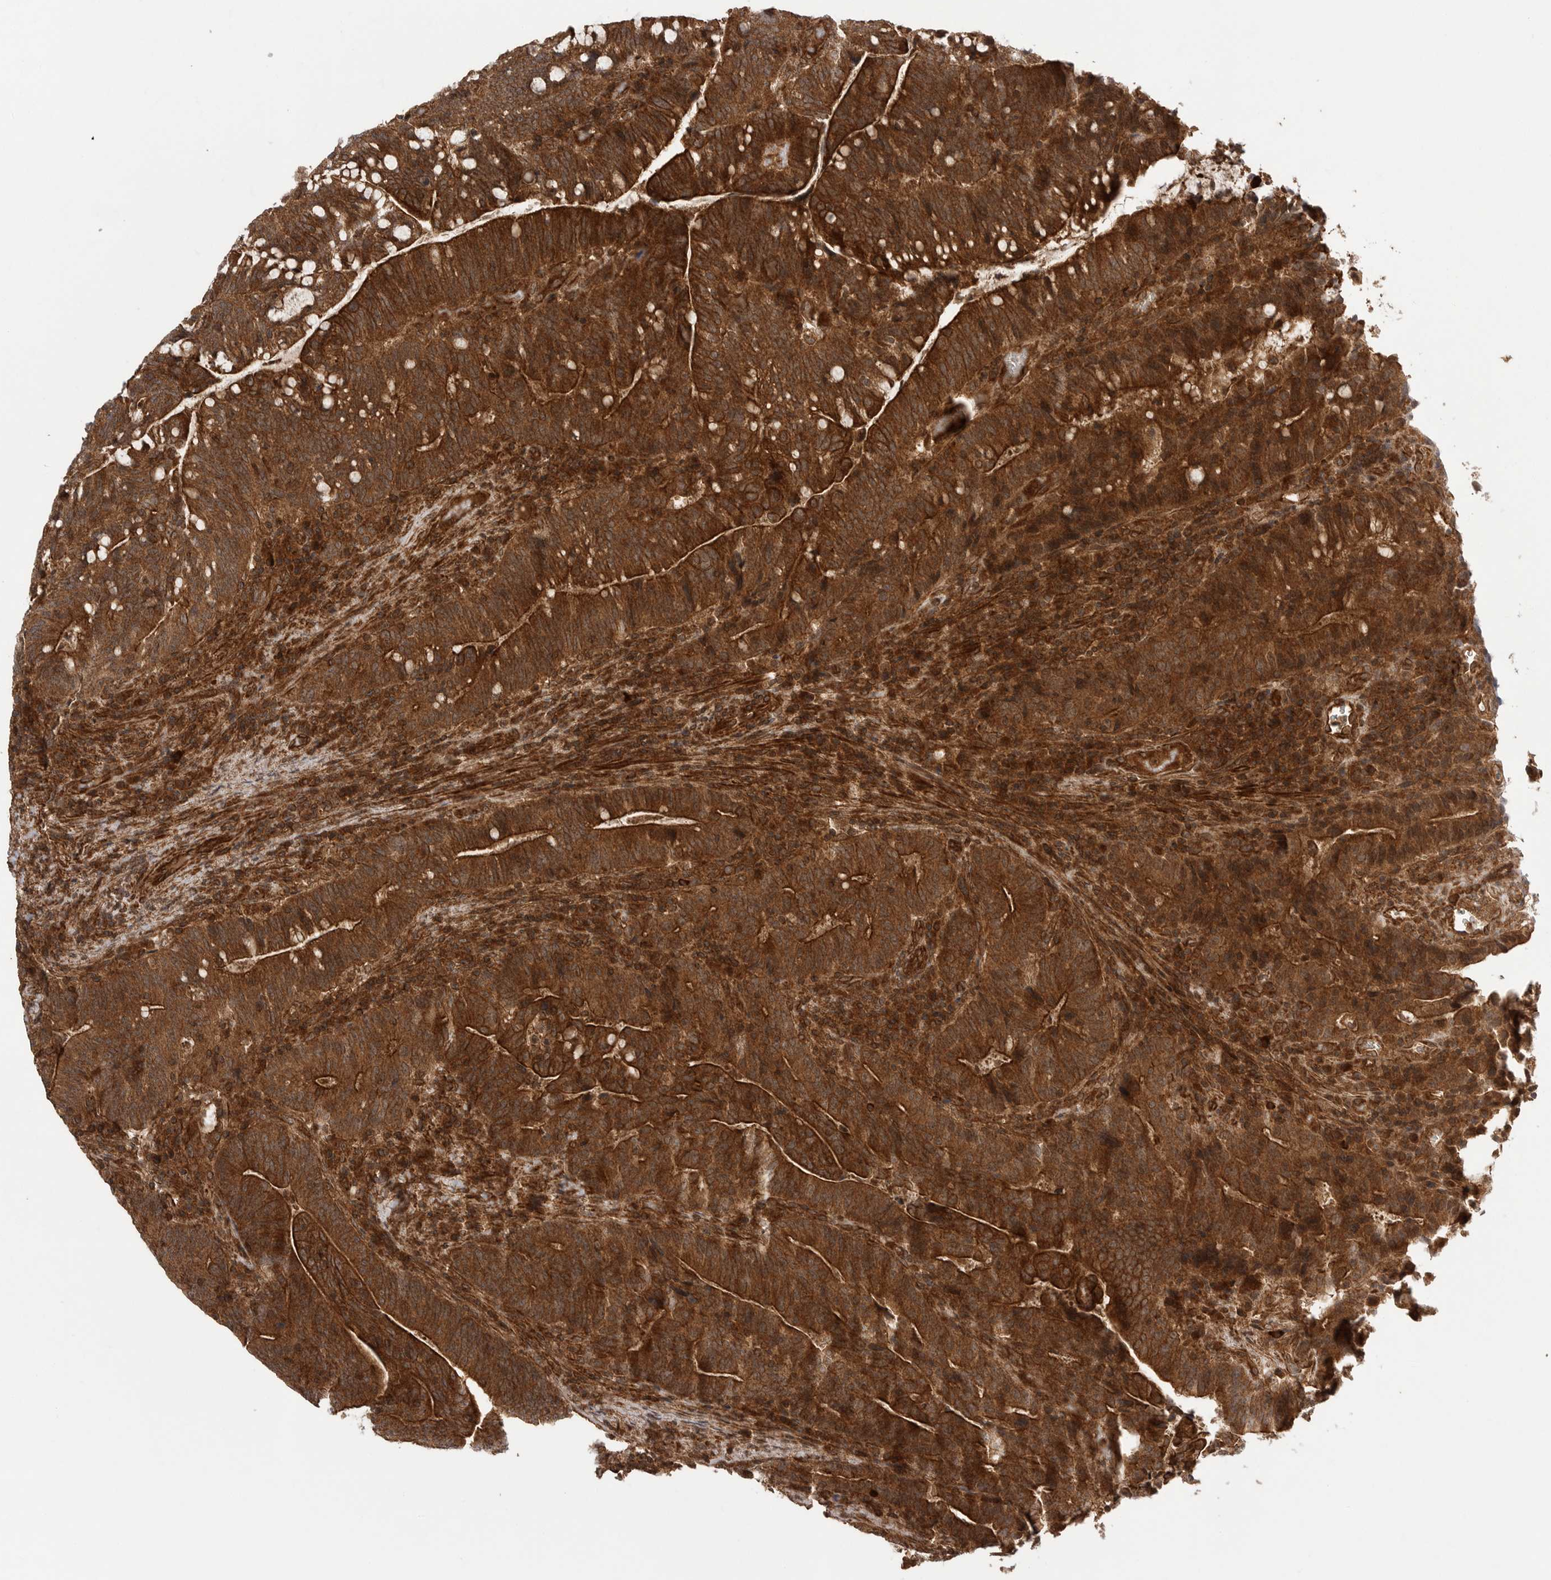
{"staining": {"intensity": "strong", "quantity": ">75%", "location": "cytoplasmic/membranous"}, "tissue": "colorectal cancer", "cell_type": "Tumor cells", "image_type": "cancer", "snomed": [{"axis": "morphology", "description": "Adenocarcinoma, NOS"}, {"axis": "topography", "description": "Colon"}], "caption": "A photomicrograph of human colorectal cancer stained for a protein exhibits strong cytoplasmic/membranous brown staining in tumor cells.", "gene": "PRDX4", "patient": {"sex": "female", "age": 66}}